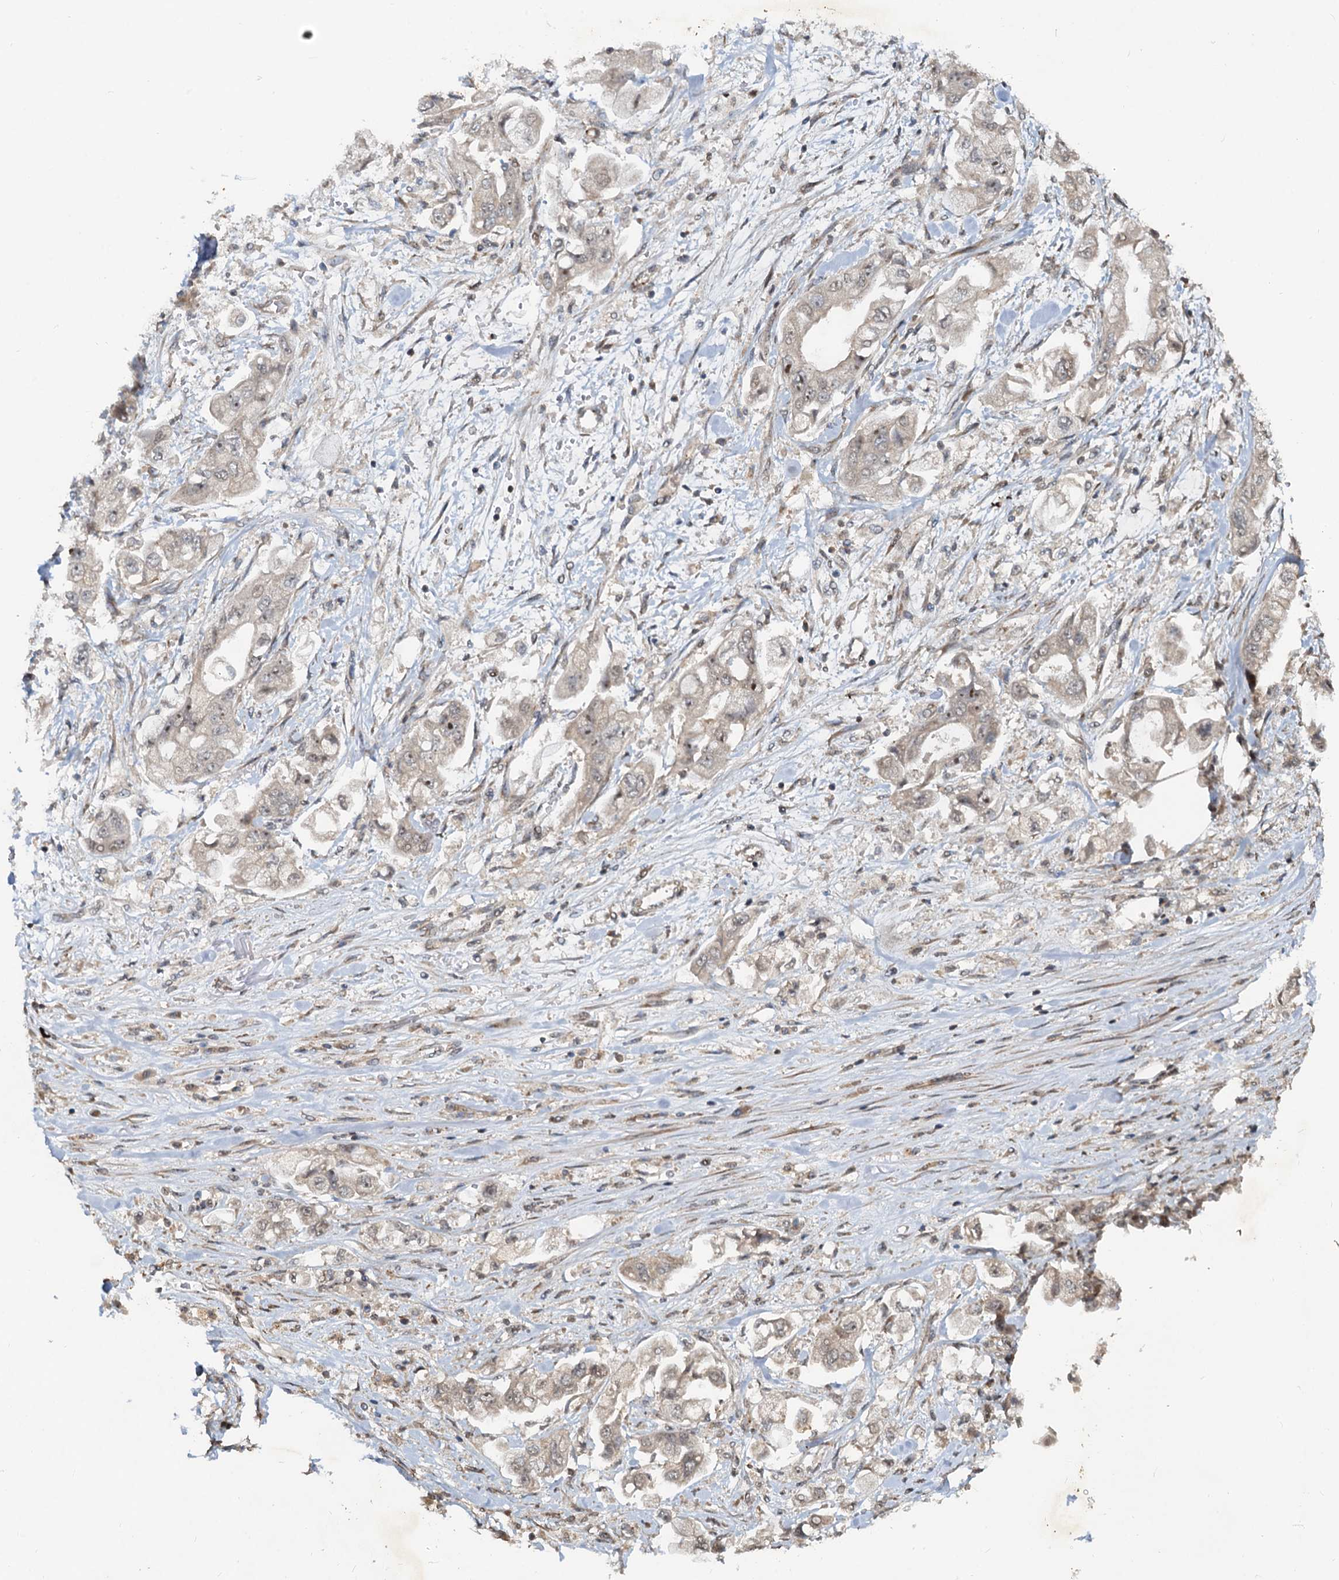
{"staining": {"intensity": "weak", "quantity": ">75%", "location": "cytoplasmic/membranous"}, "tissue": "stomach cancer", "cell_type": "Tumor cells", "image_type": "cancer", "snomed": [{"axis": "morphology", "description": "Adenocarcinoma, NOS"}, {"axis": "topography", "description": "Stomach"}], "caption": "A high-resolution image shows immunohistochemistry staining of stomach adenocarcinoma, which shows weak cytoplasmic/membranous expression in approximately >75% of tumor cells.", "gene": "CEP68", "patient": {"sex": "male", "age": 62}}